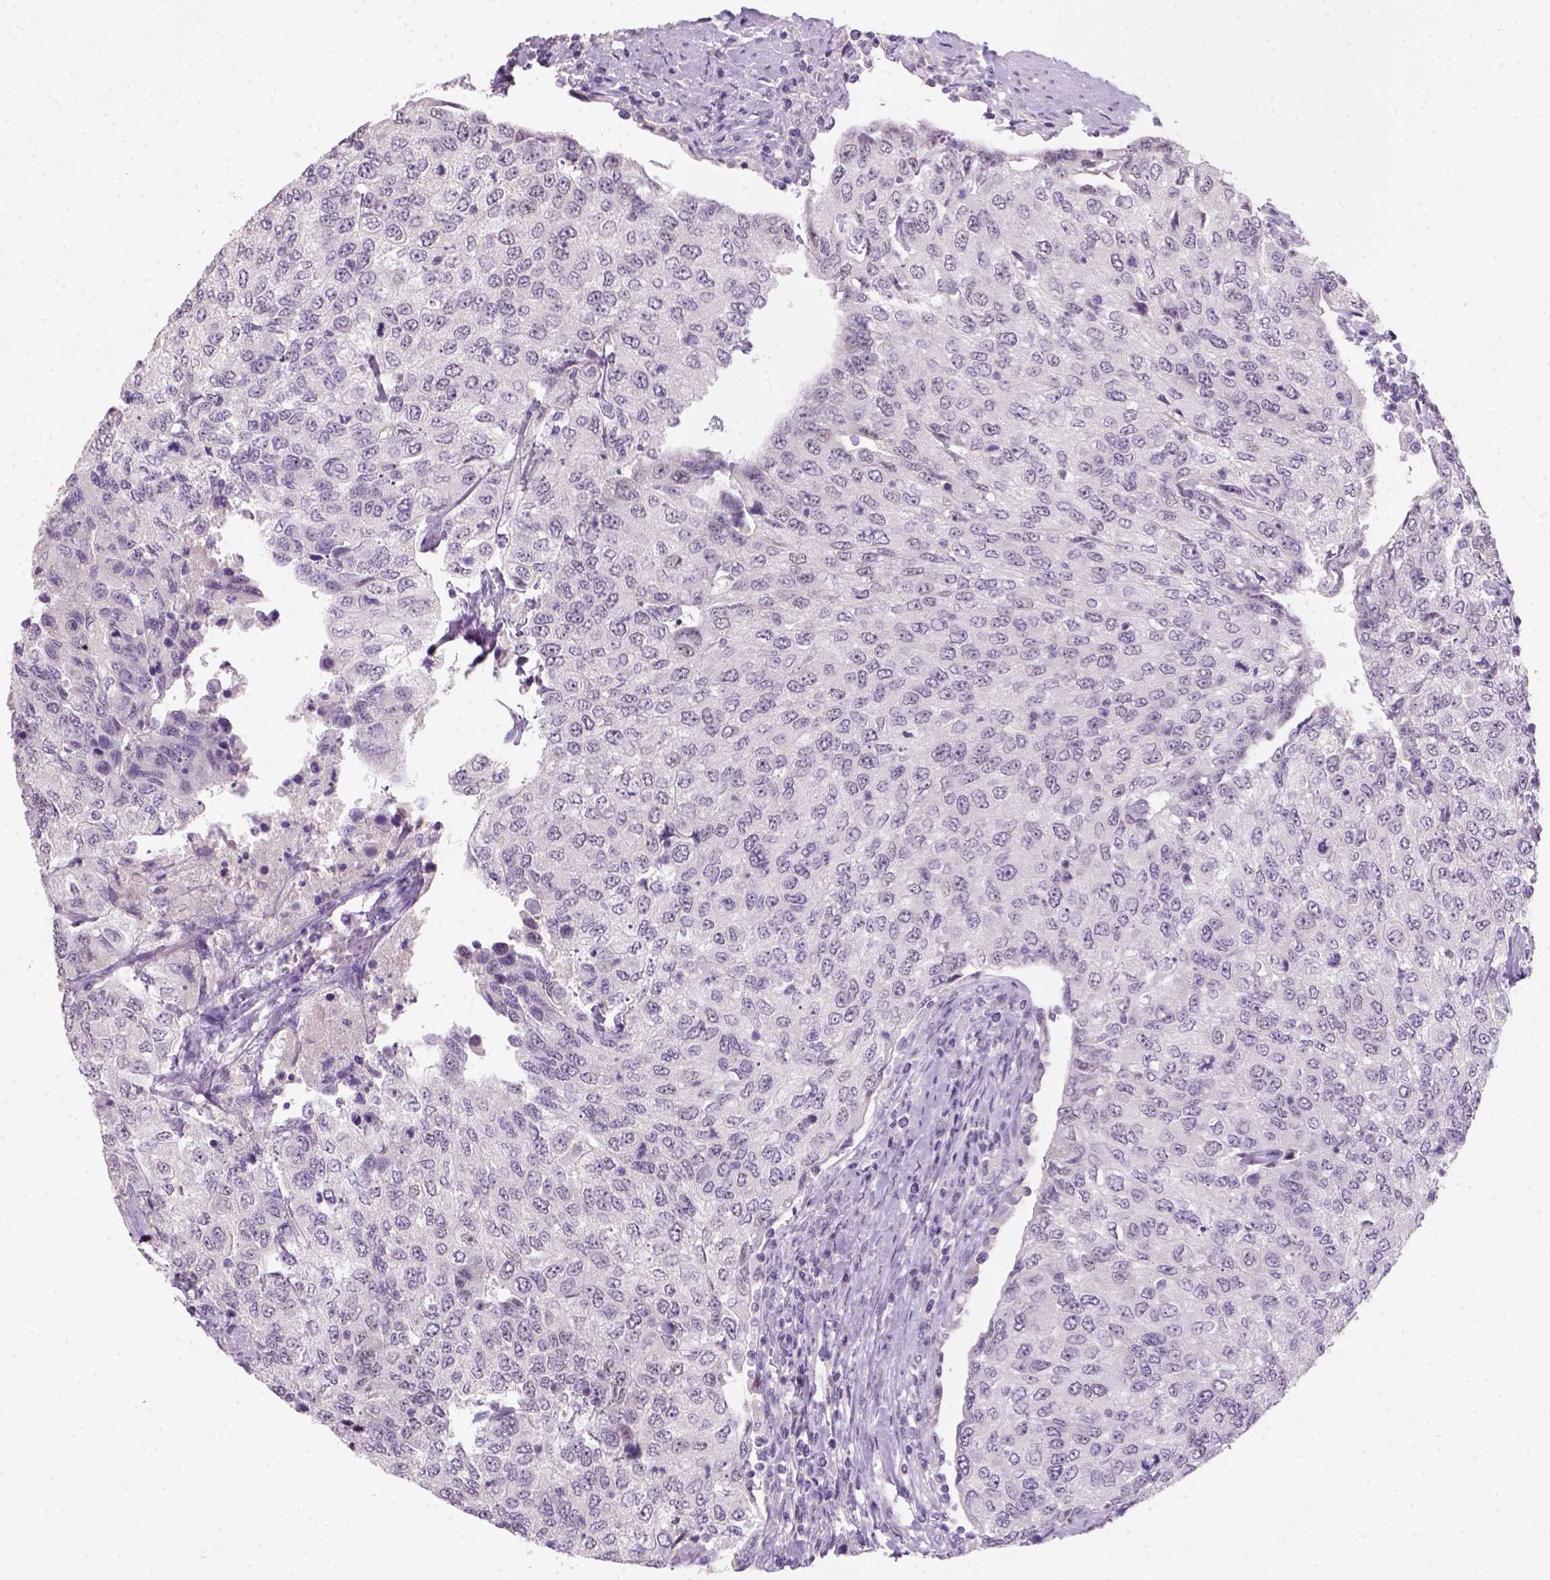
{"staining": {"intensity": "negative", "quantity": "none", "location": "none"}, "tissue": "urothelial cancer", "cell_type": "Tumor cells", "image_type": "cancer", "snomed": [{"axis": "morphology", "description": "Urothelial carcinoma, High grade"}, {"axis": "topography", "description": "Urinary bladder"}], "caption": "Tumor cells are negative for protein expression in human urothelial cancer.", "gene": "ZMAT4", "patient": {"sex": "female", "age": 78}}